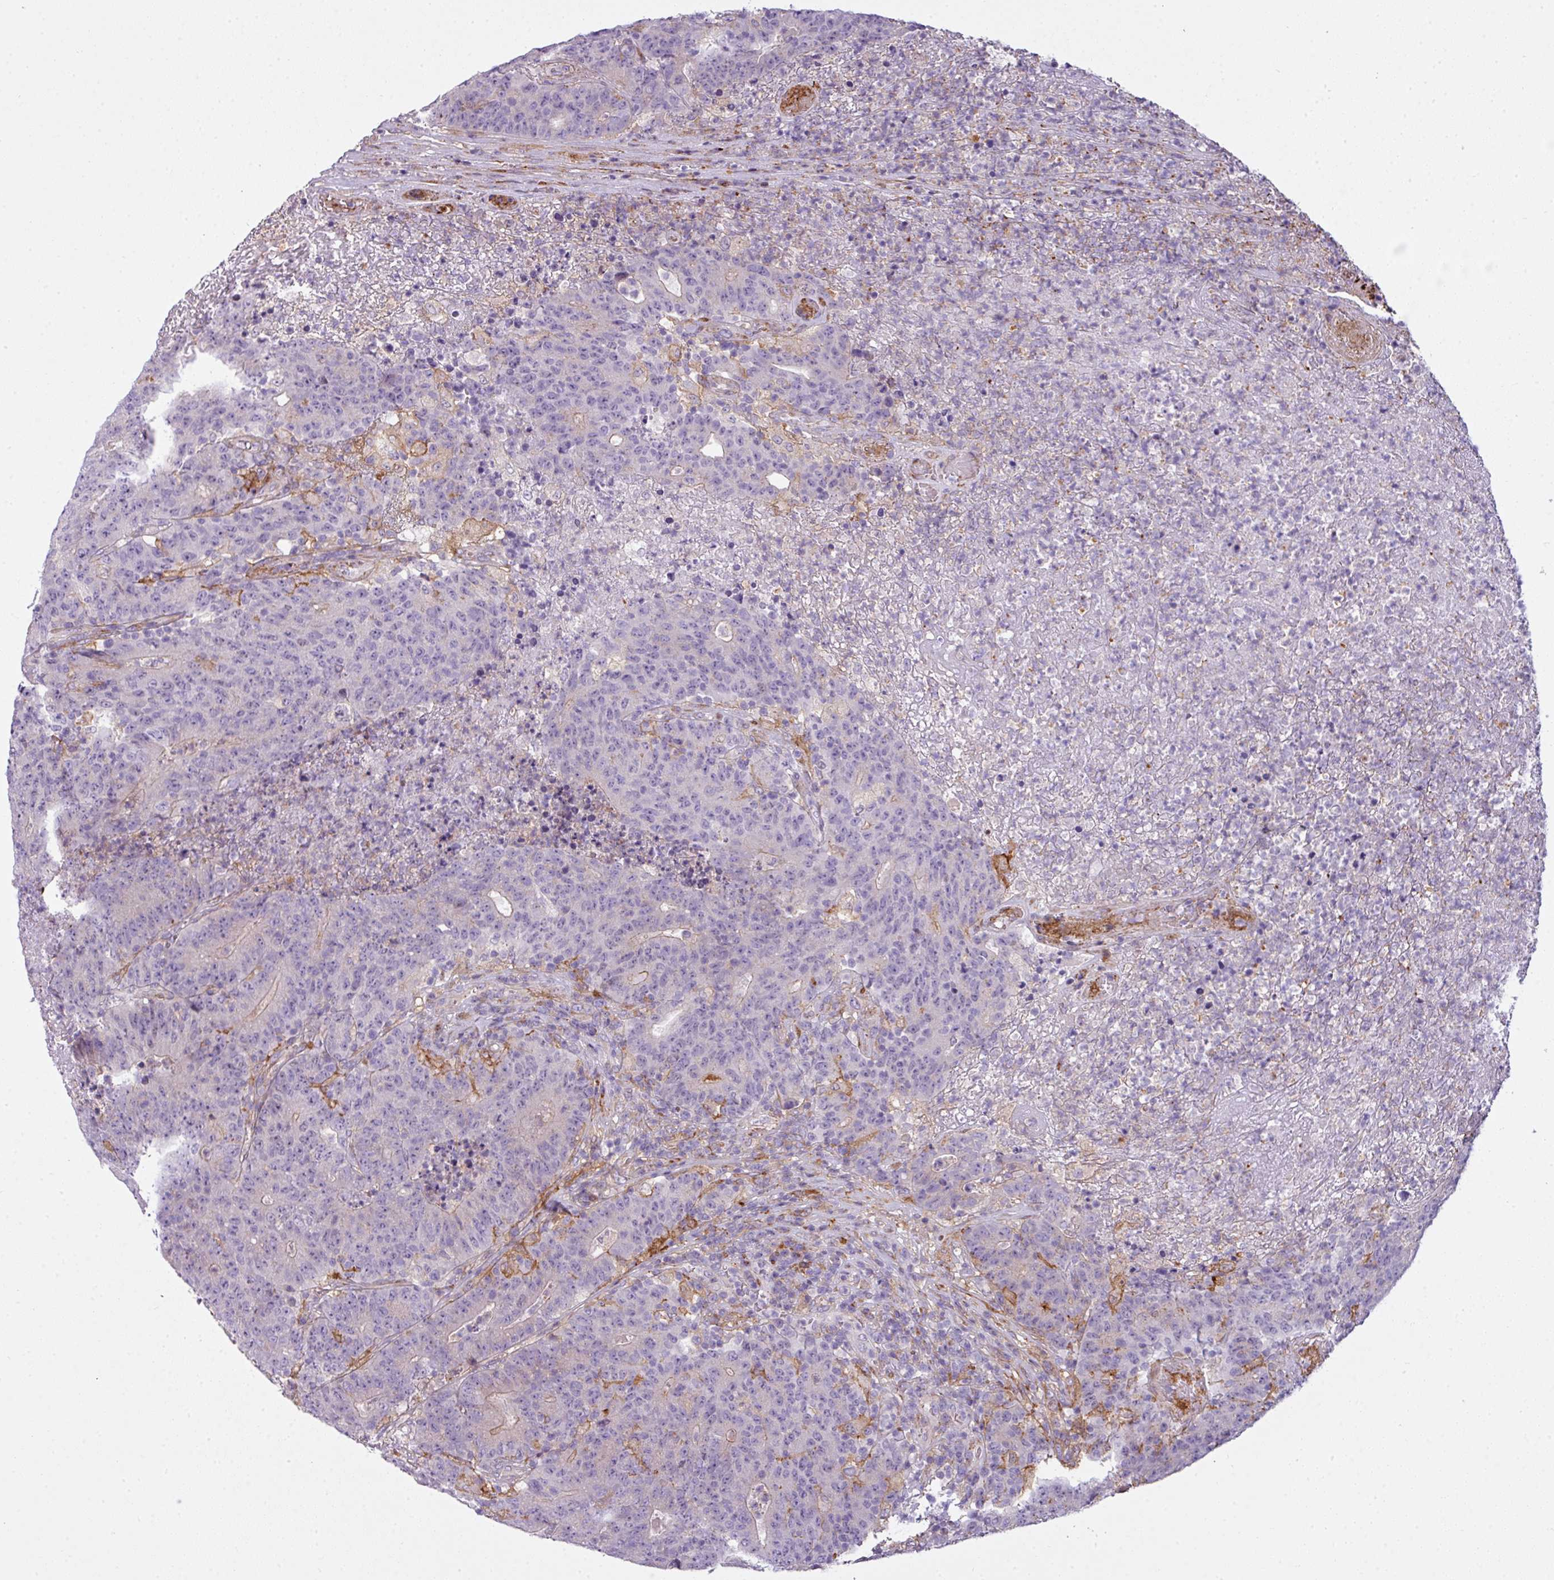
{"staining": {"intensity": "negative", "quantity": "none", "location": "none"}, "tissue": "colorectal cancer", "cell_type": "Tumor cells", "image_type": "cancer", "snomed": [{"axis": "morphology", "description": "Adenocarcinoma, NOS"}, {"axis": "topography", "description": "Colon"}], "caption": "Tumor cells show no significant protein staining in colorectal cancer.", "gene": "COL8A1", "patient": {"sex": "female", "age": 75}}